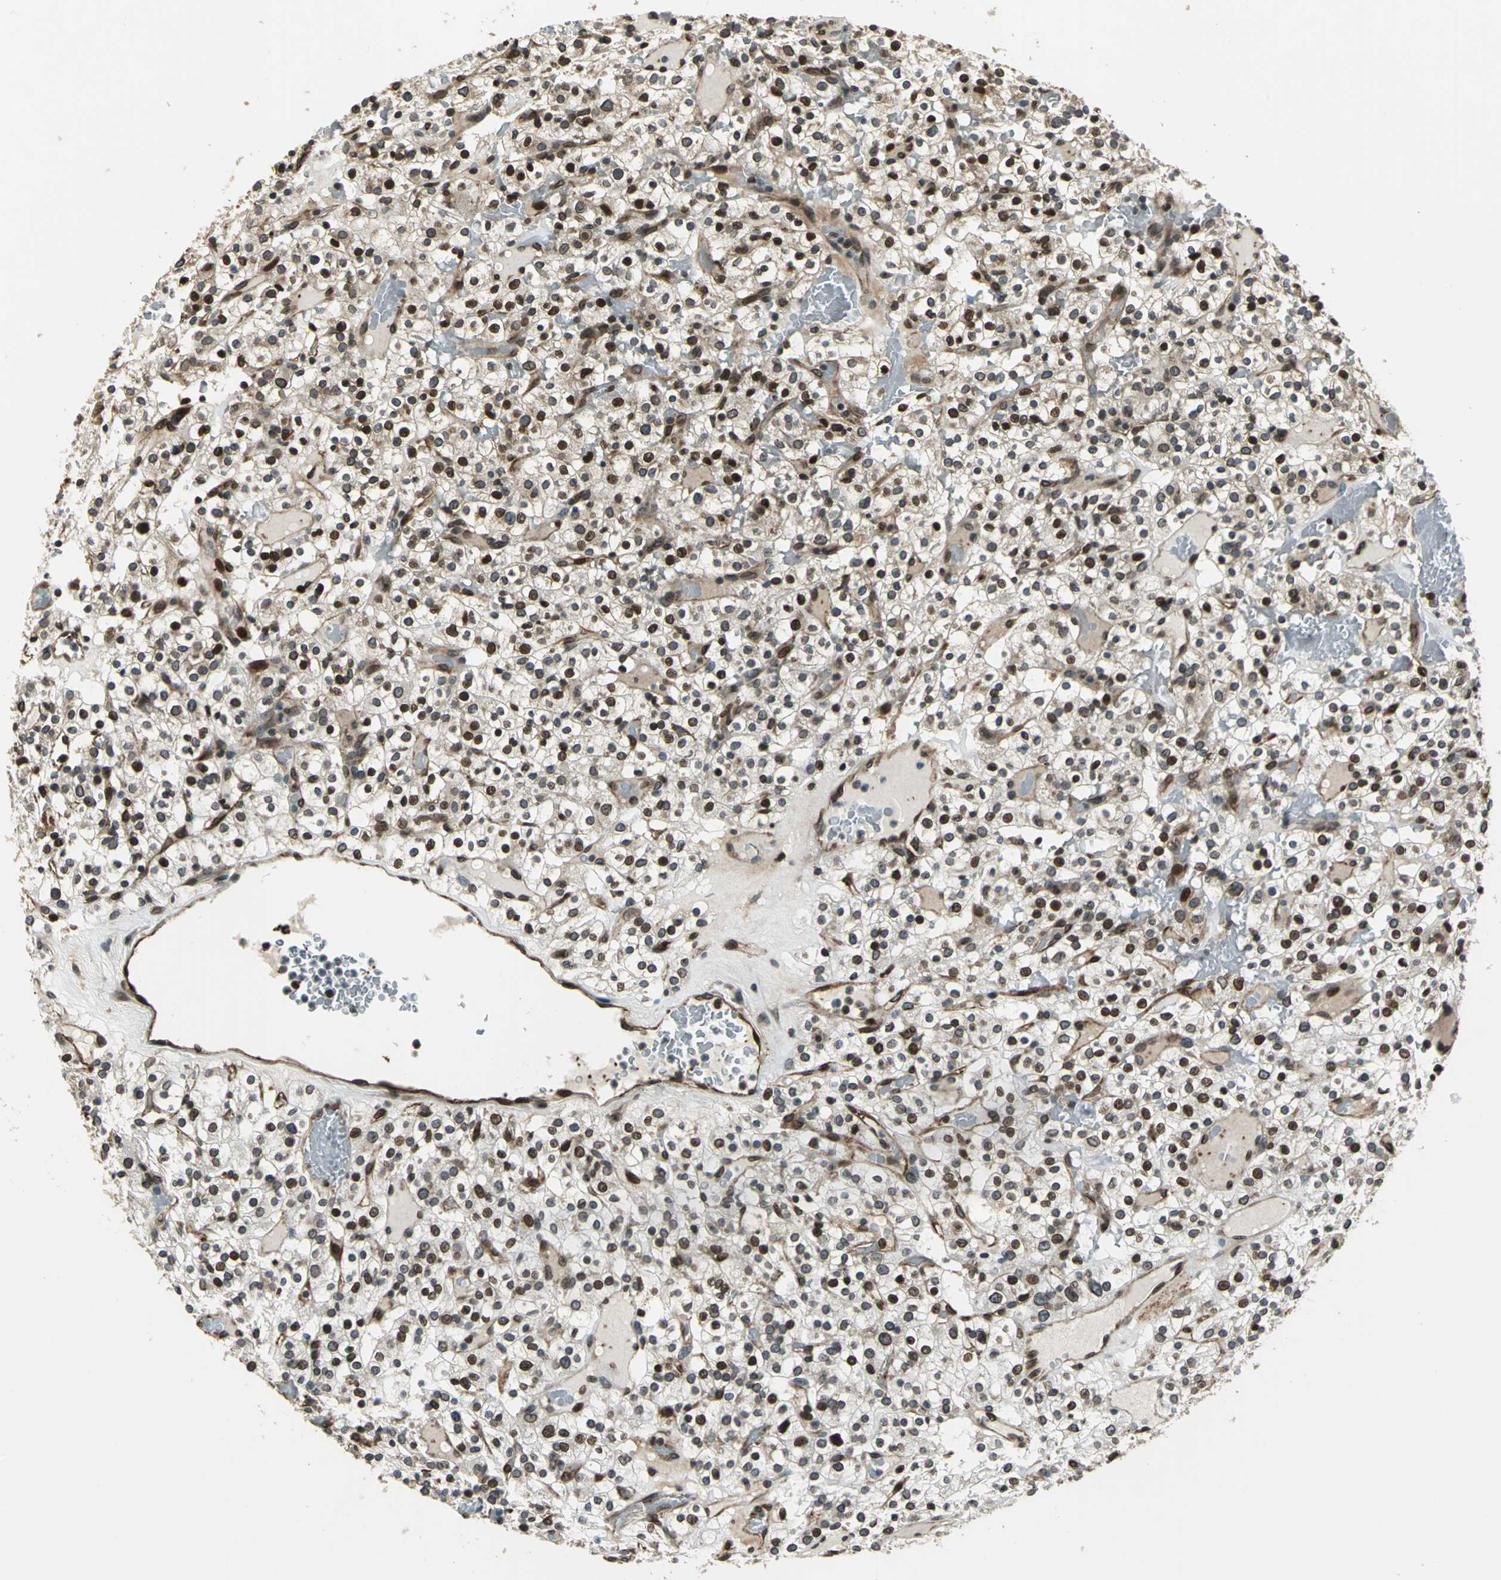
{"staining": {"intensity": "strong", "quantity": "25%-75%", "location": "nuclear"}, "tissue": "renal cancer", "cell_type": "Tumor cells", "image_type": "cancer", "snomed": [{"axis": "morphology", "description": "Normal tissue, NOS"}, {"axis": "morphology", "description": "Adenocarcinoma, NOS"}, {"axis": "topography", "description": "Kidney"}], "caption": "About 25%-75% of tumor cells in renal adenocarcinoma reveal strong nuclear protein staining as visualized by brown immunohistochemical staining.", "gene": "BRIP1", "patient": {"sex": "female", "age": 72}}